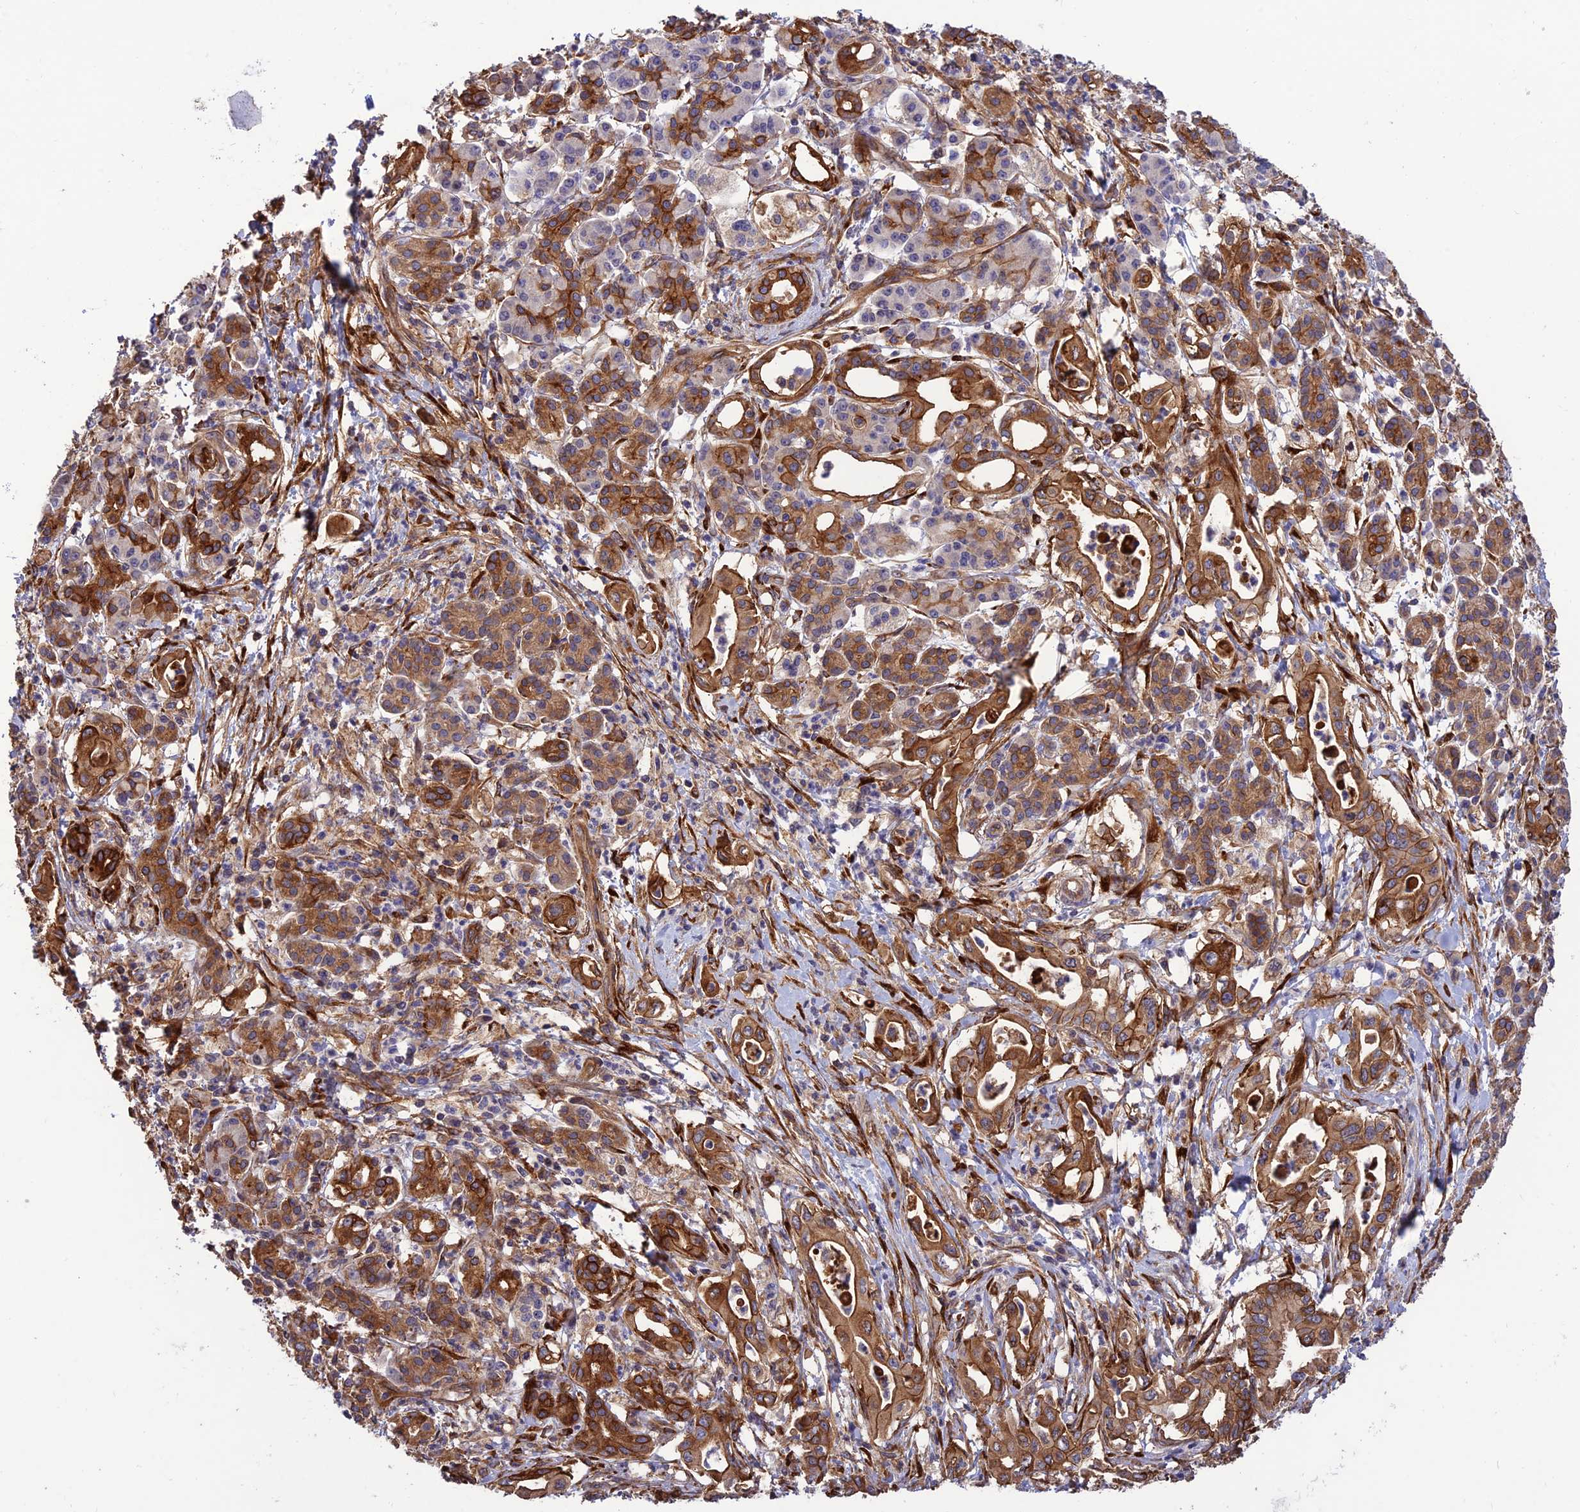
{"staining": {"intensity": "strong", "quantity": ">75%", "location": "cytoplasmic/membranous"}, "tissue": "pancreatic cancer", "cell_type": "Tumor cells", "image_type": "cancer", "snomed": [{"axis": "morphology", "description": "Adenocarcinoma, NOS"}, {"axis": "topography", "description": "Pancreas"}], "caption": "This is an image of immunohistochemistry (IHC) staining of pancreatic cancer, which shows strong positivity in the cytoplasmic/membranous of tumor cells.", "gene": "CRTAP", "patient": {"sex": "female", "age": 77}}